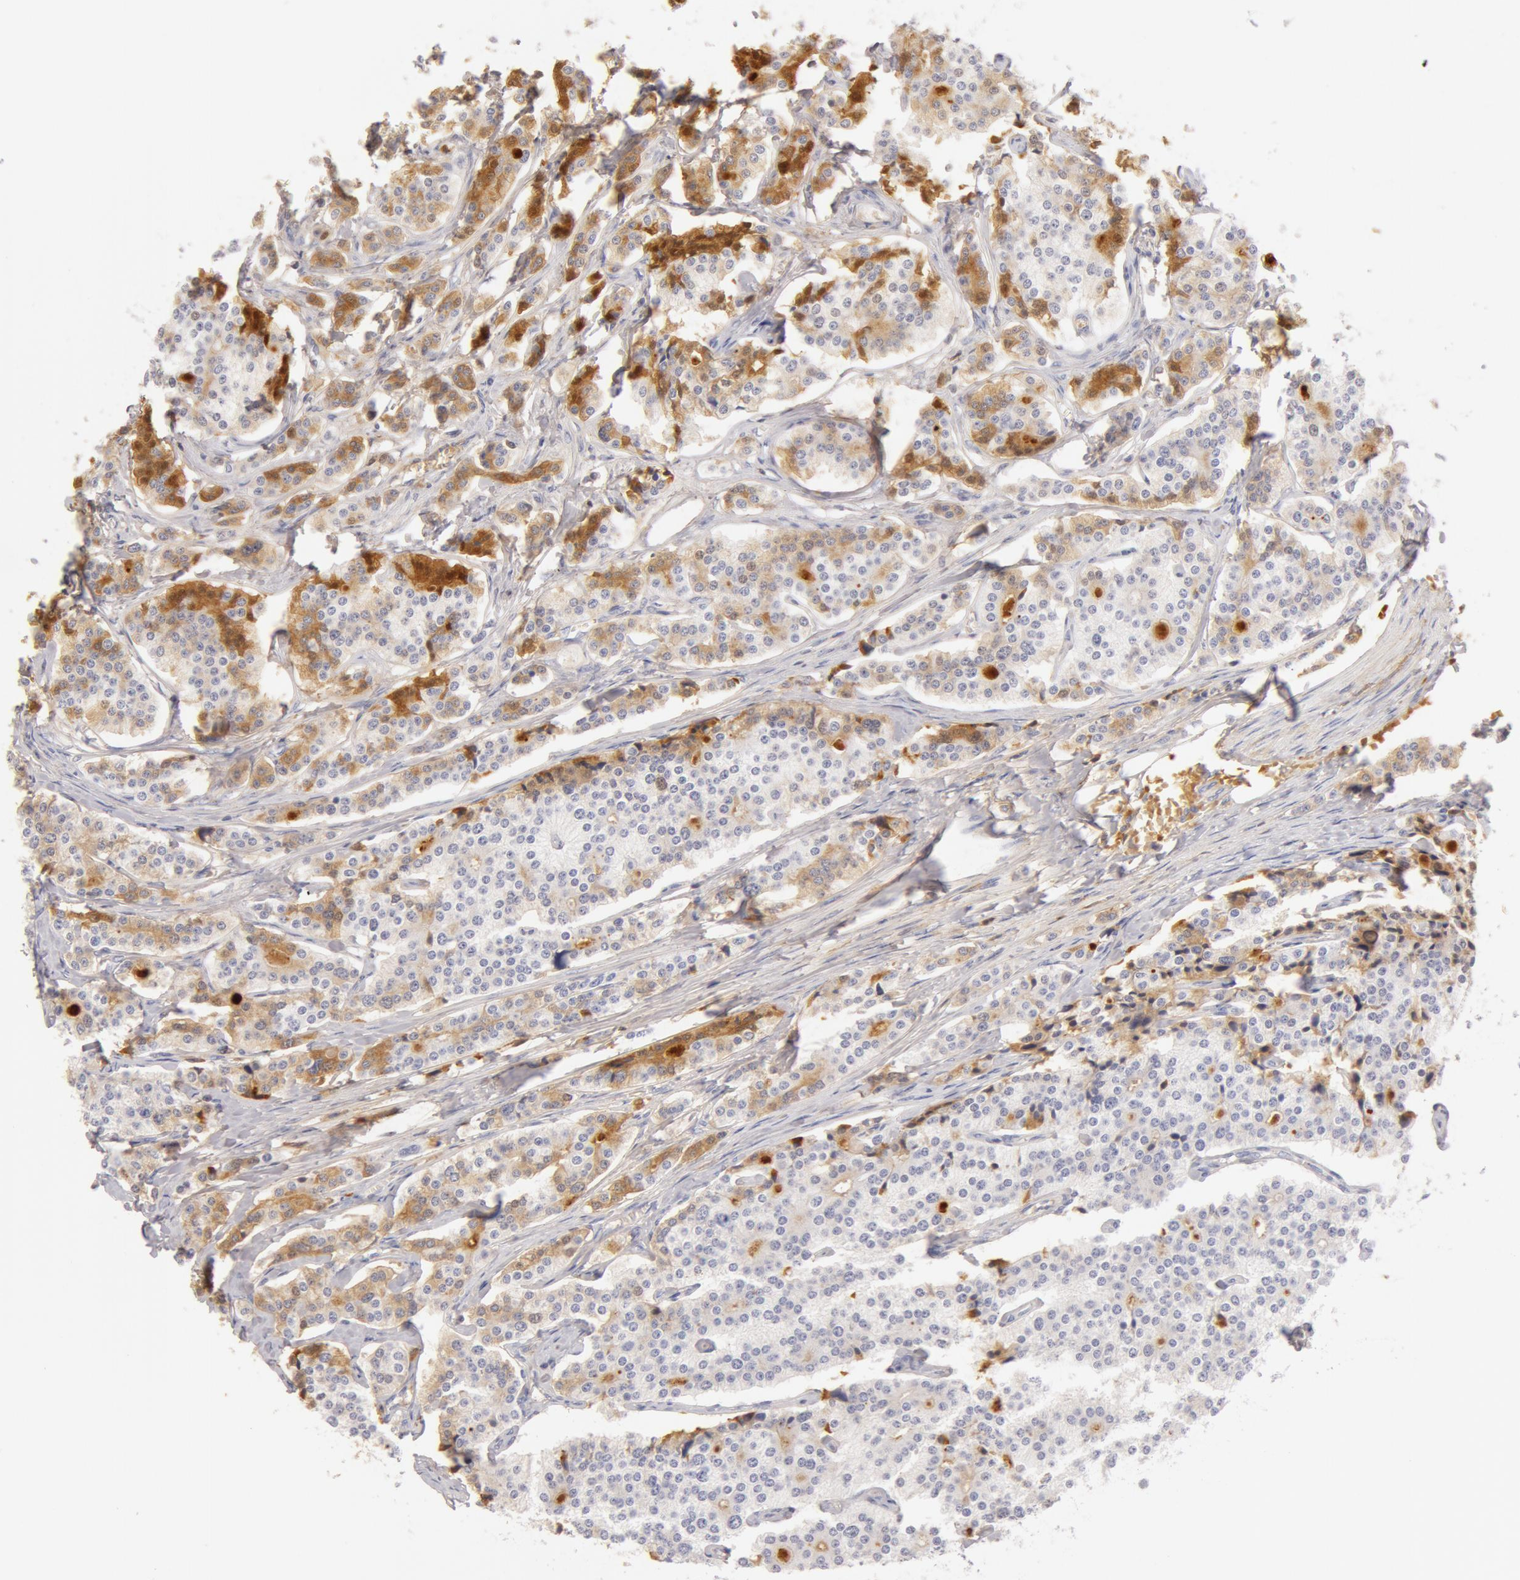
{"staining": {"intensity": "weak", "quantity": ">75%", "location": "cytoplasmic/membranous"}, "tissue": "carcinoid", "cell_type": "Tumor cells", "image_type": "cancer", "snomed": [{"axis": "morphology", "description": "Carcinoid, malignant, NOS"}, {"axis": "topography", "description": "Small intestine"}], "caption": "Human malignant carcinoid stained for a protein (brown) exhibits weak cytoplasmic/membranous positive positivity in about >75% of tumor cells.", "gene": "AHSG", "patient": {"sex": "male", "age": 63}}